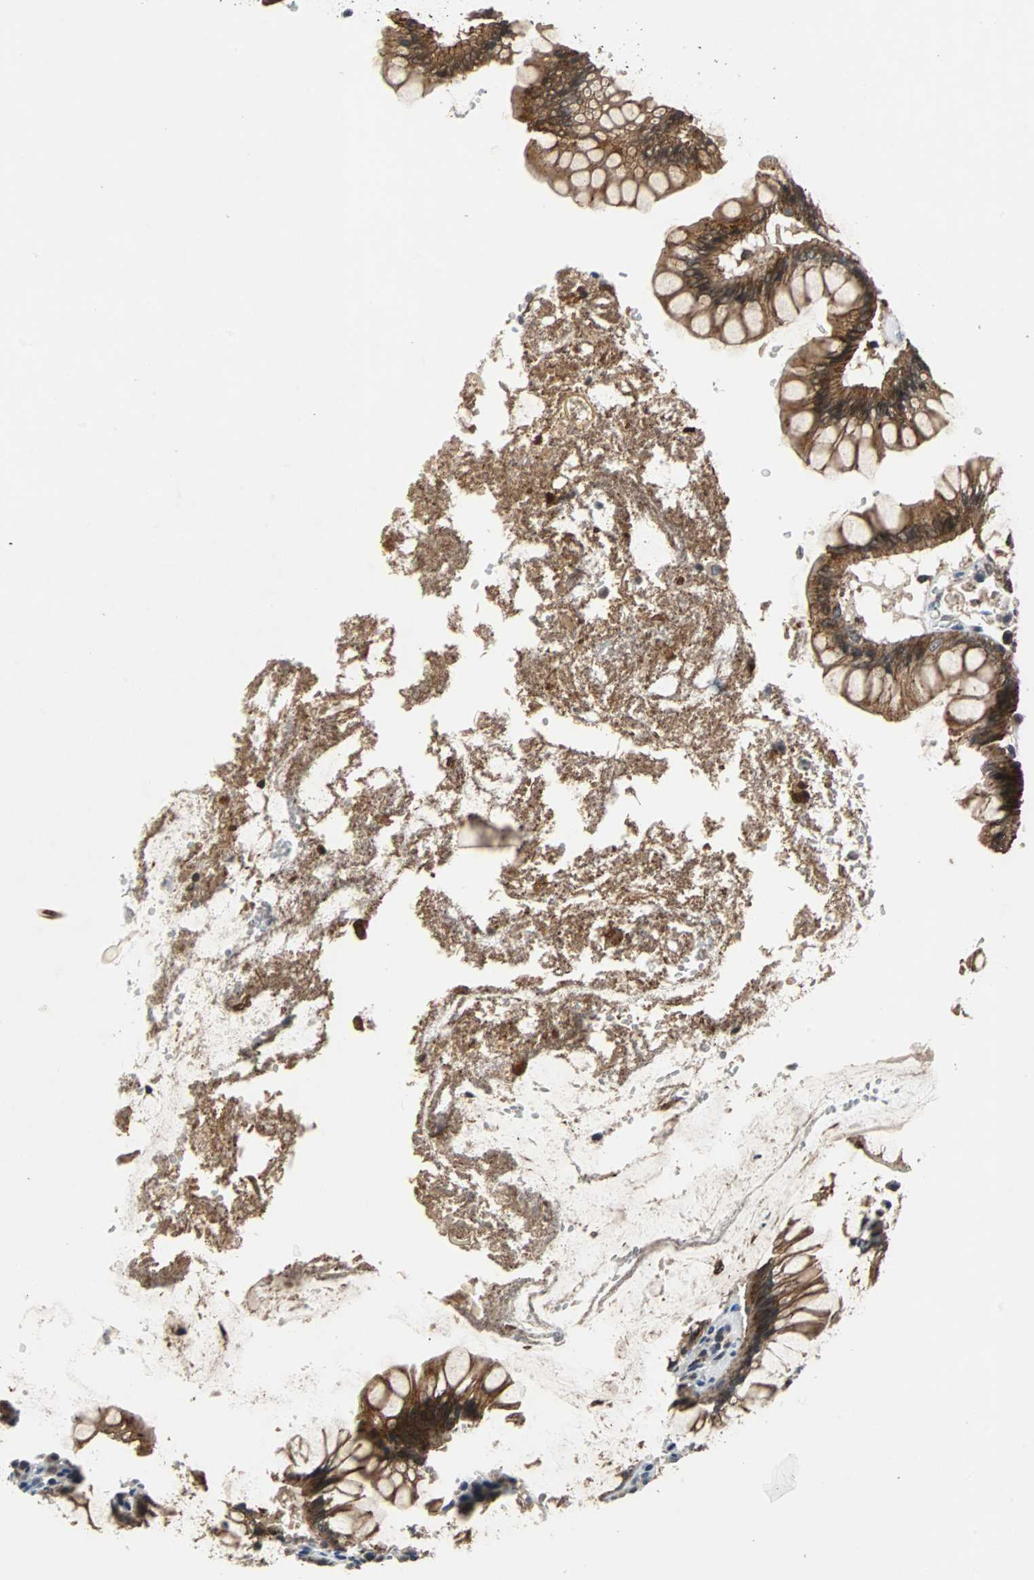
{"staining": {"intensity": "moderate", "quantity": ">75%", "location": "cytoplasmic/membranous"}, "tissue": "colon", "cell_type": "Endothelial cells", "image_type": "normal", "snomed": [{"axis": "morphology", "description": "Normal tissue, NOS"}, {"axis": "topography", "description": "Colon"}], "caption": "Moderate cytoplasmic/membranous staining is present in approximately >75% of endothelial cells in unremarkable colon.", "gene": "LSR", "patient": {"sex": "female", "age": 46}}